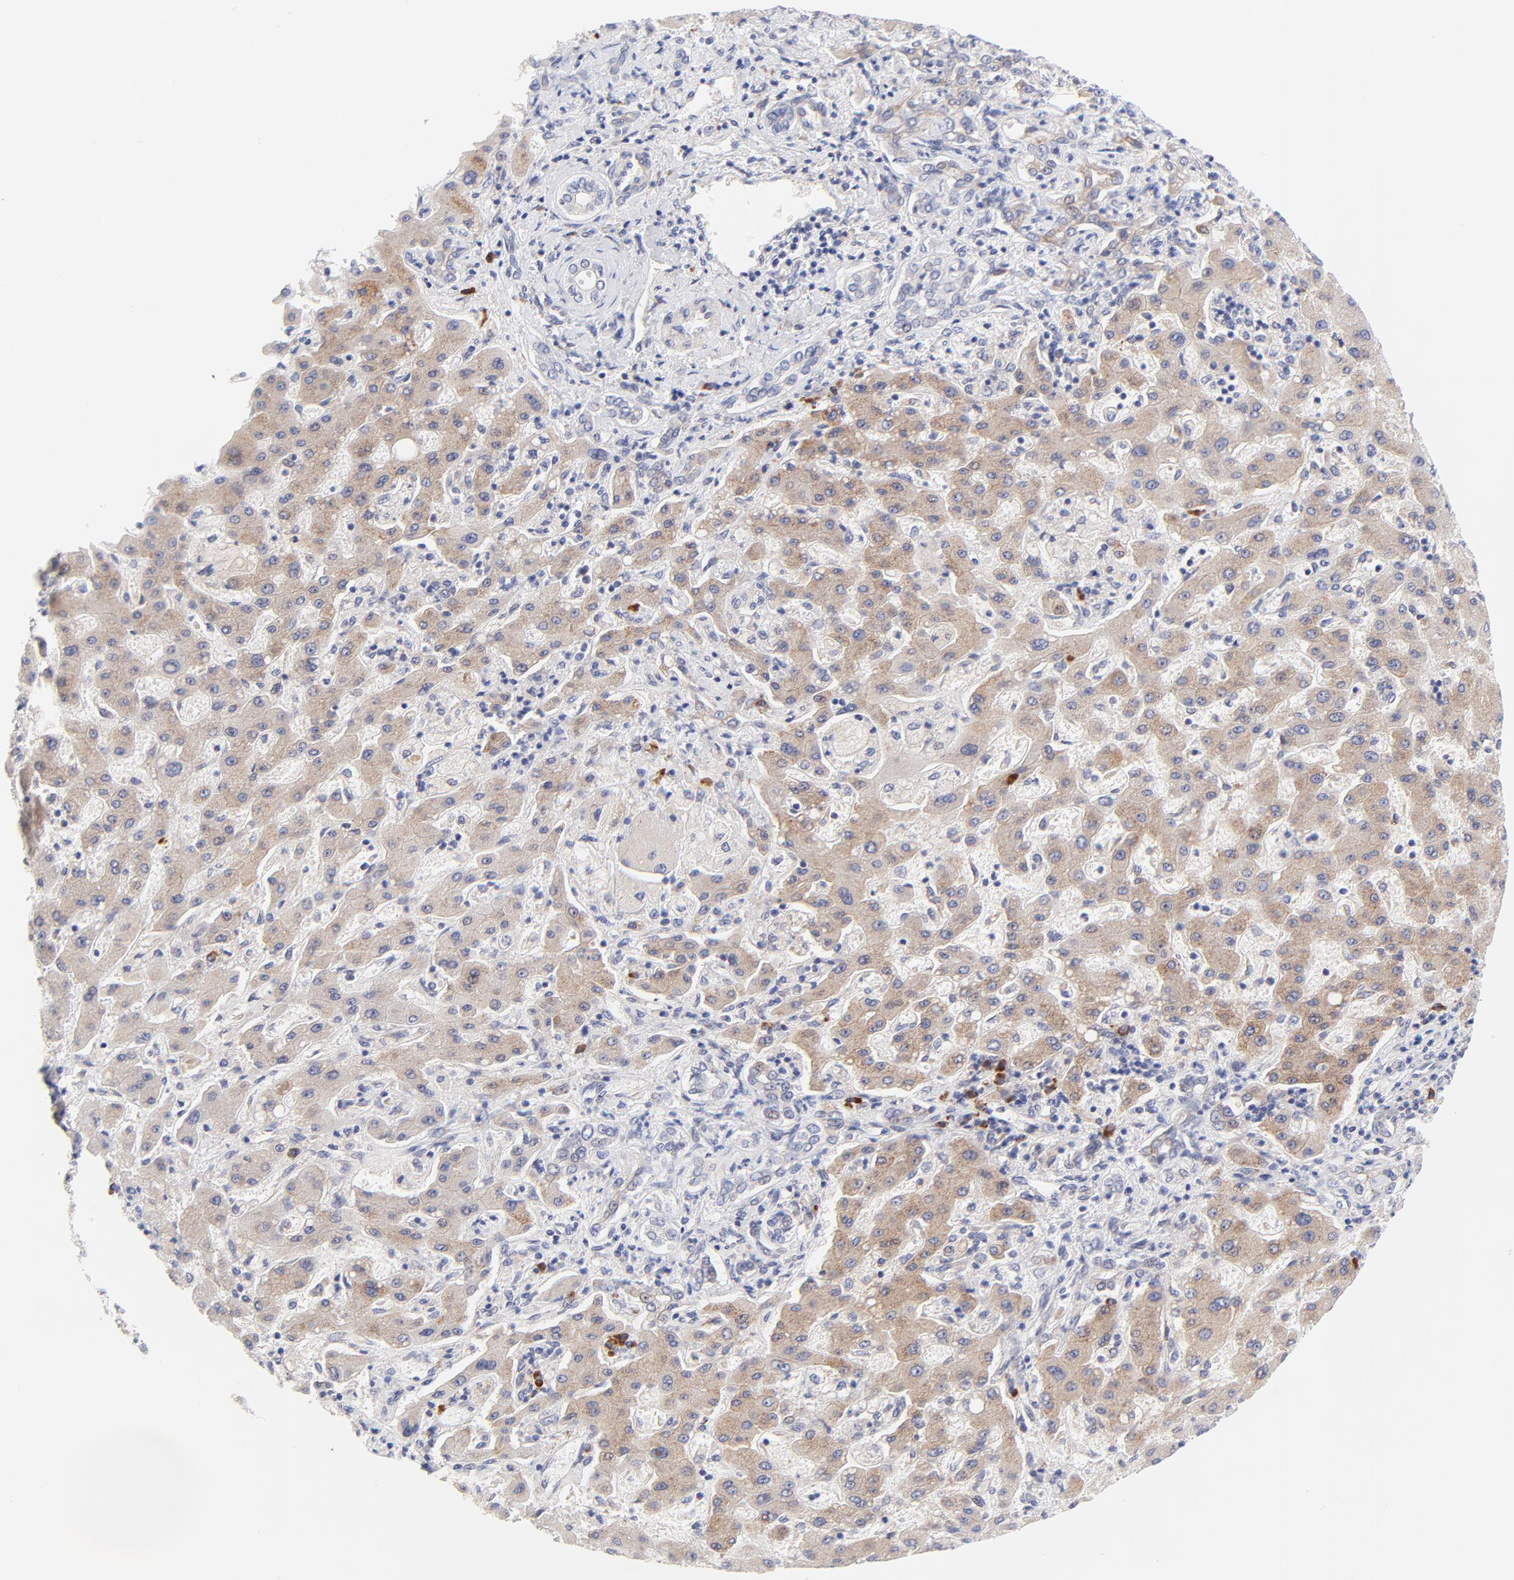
{"staining": {"intensity": "moderate", "quantity": ">75%", "location": "cytoplasmic/membranous"}, "tissue": "liver cancer", "cell_type": "Tumor cells", "image_type": "cancer", "snomed": [{"axis": "morphology", "description": "Cholangiocarcinoma"}, {"axis": "topography", "description": "Liver"}], "caption": "Tumor cells reveal medium levels of moderate cytoplasmic/membranous expression in approximately >75% of cells in human liver cholangiocarcinoma.", "gene": "AFF2", "patient": {"sex": "male", "age": 50}}